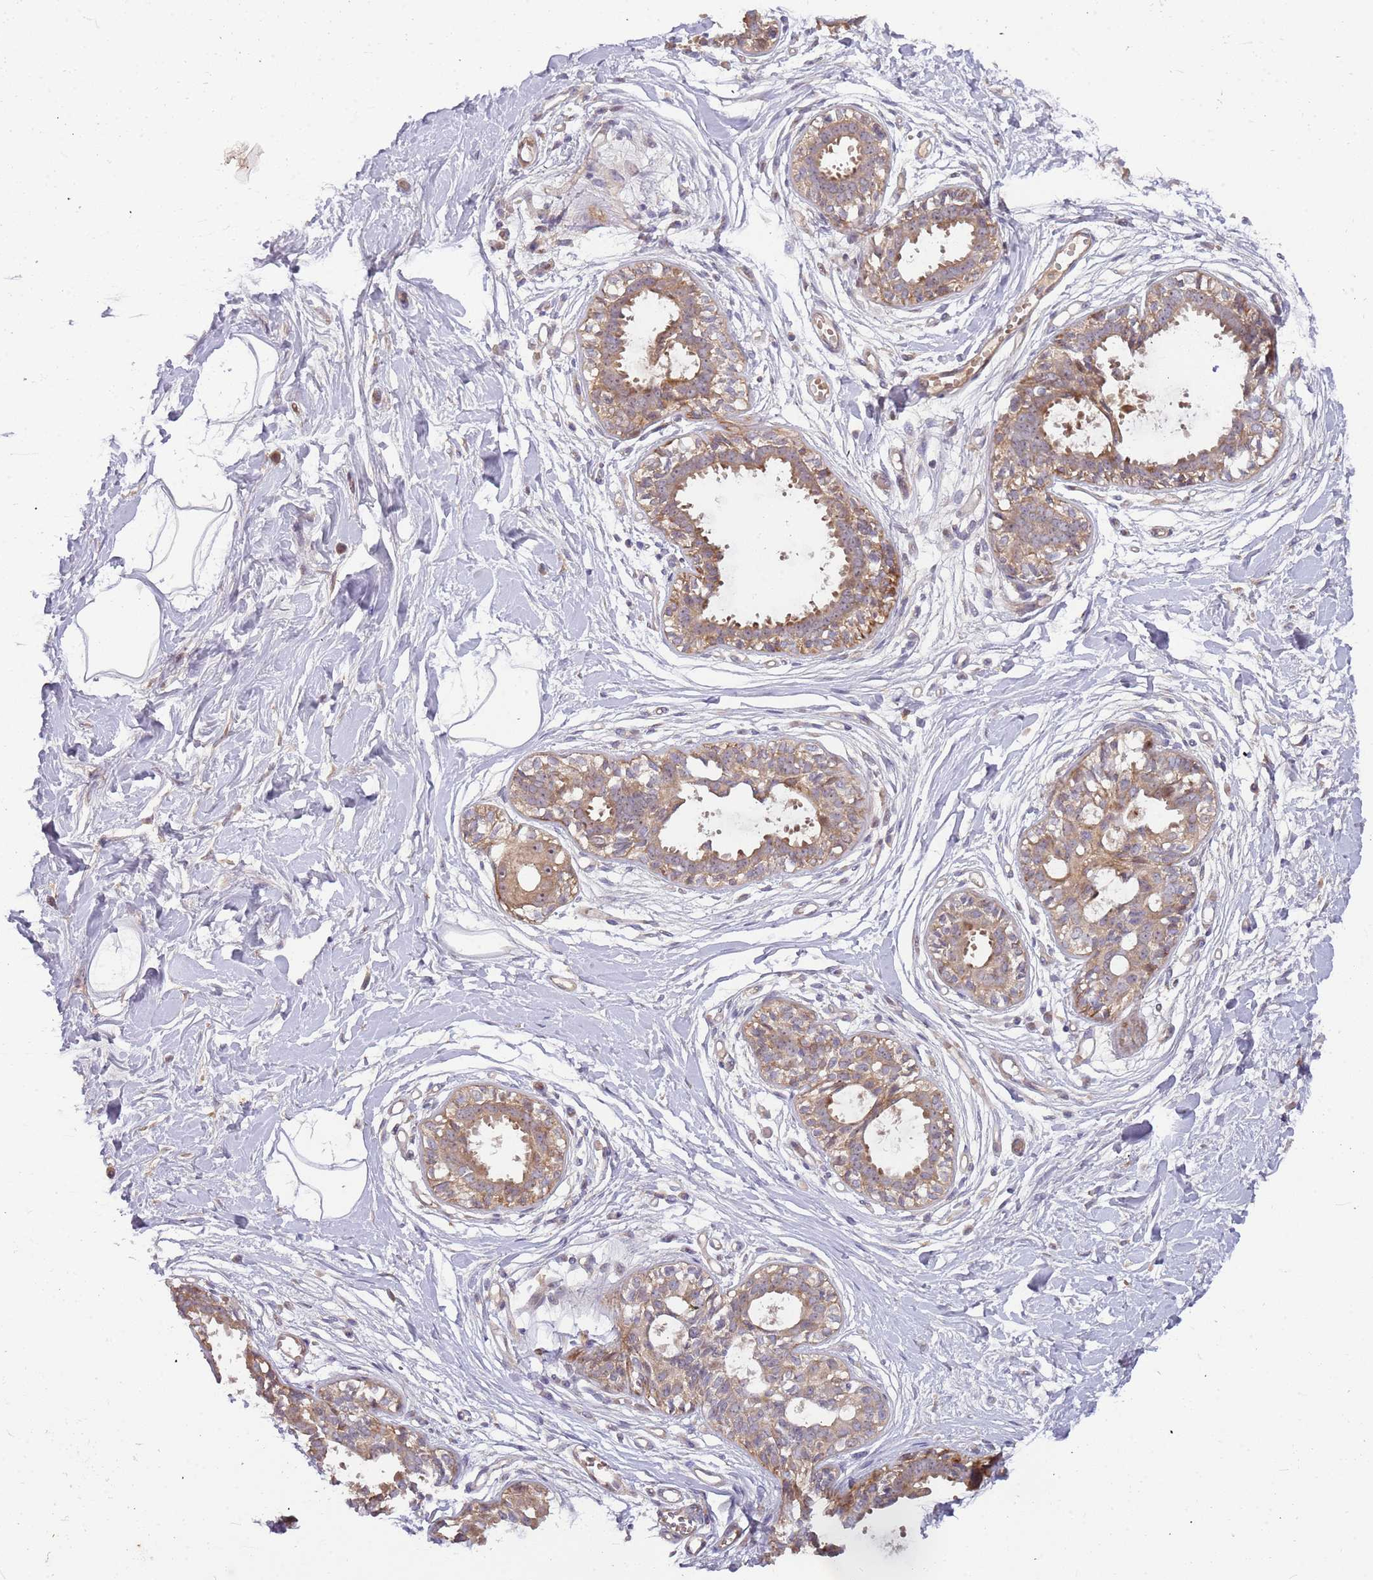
{"staining": {"intensity": "negative", "quantity": "none", "location": "none"}, "tissue": "breast", "cell_type": "Adipocytes", "image_type": "normal", "snomed": [{"axis": "morphology", "description": "Normal tissue, NOS"}, {"axis": "topography", "description": "Breast"}], "caption": "IHC image of normal breast: human breast stained with DAB (3,3'-diaminobenzidine) reveals no significant protein positivity in adipocytes.", "gene": "TRAPPC6B", "patient": {"sex": "female", "age": 45}}